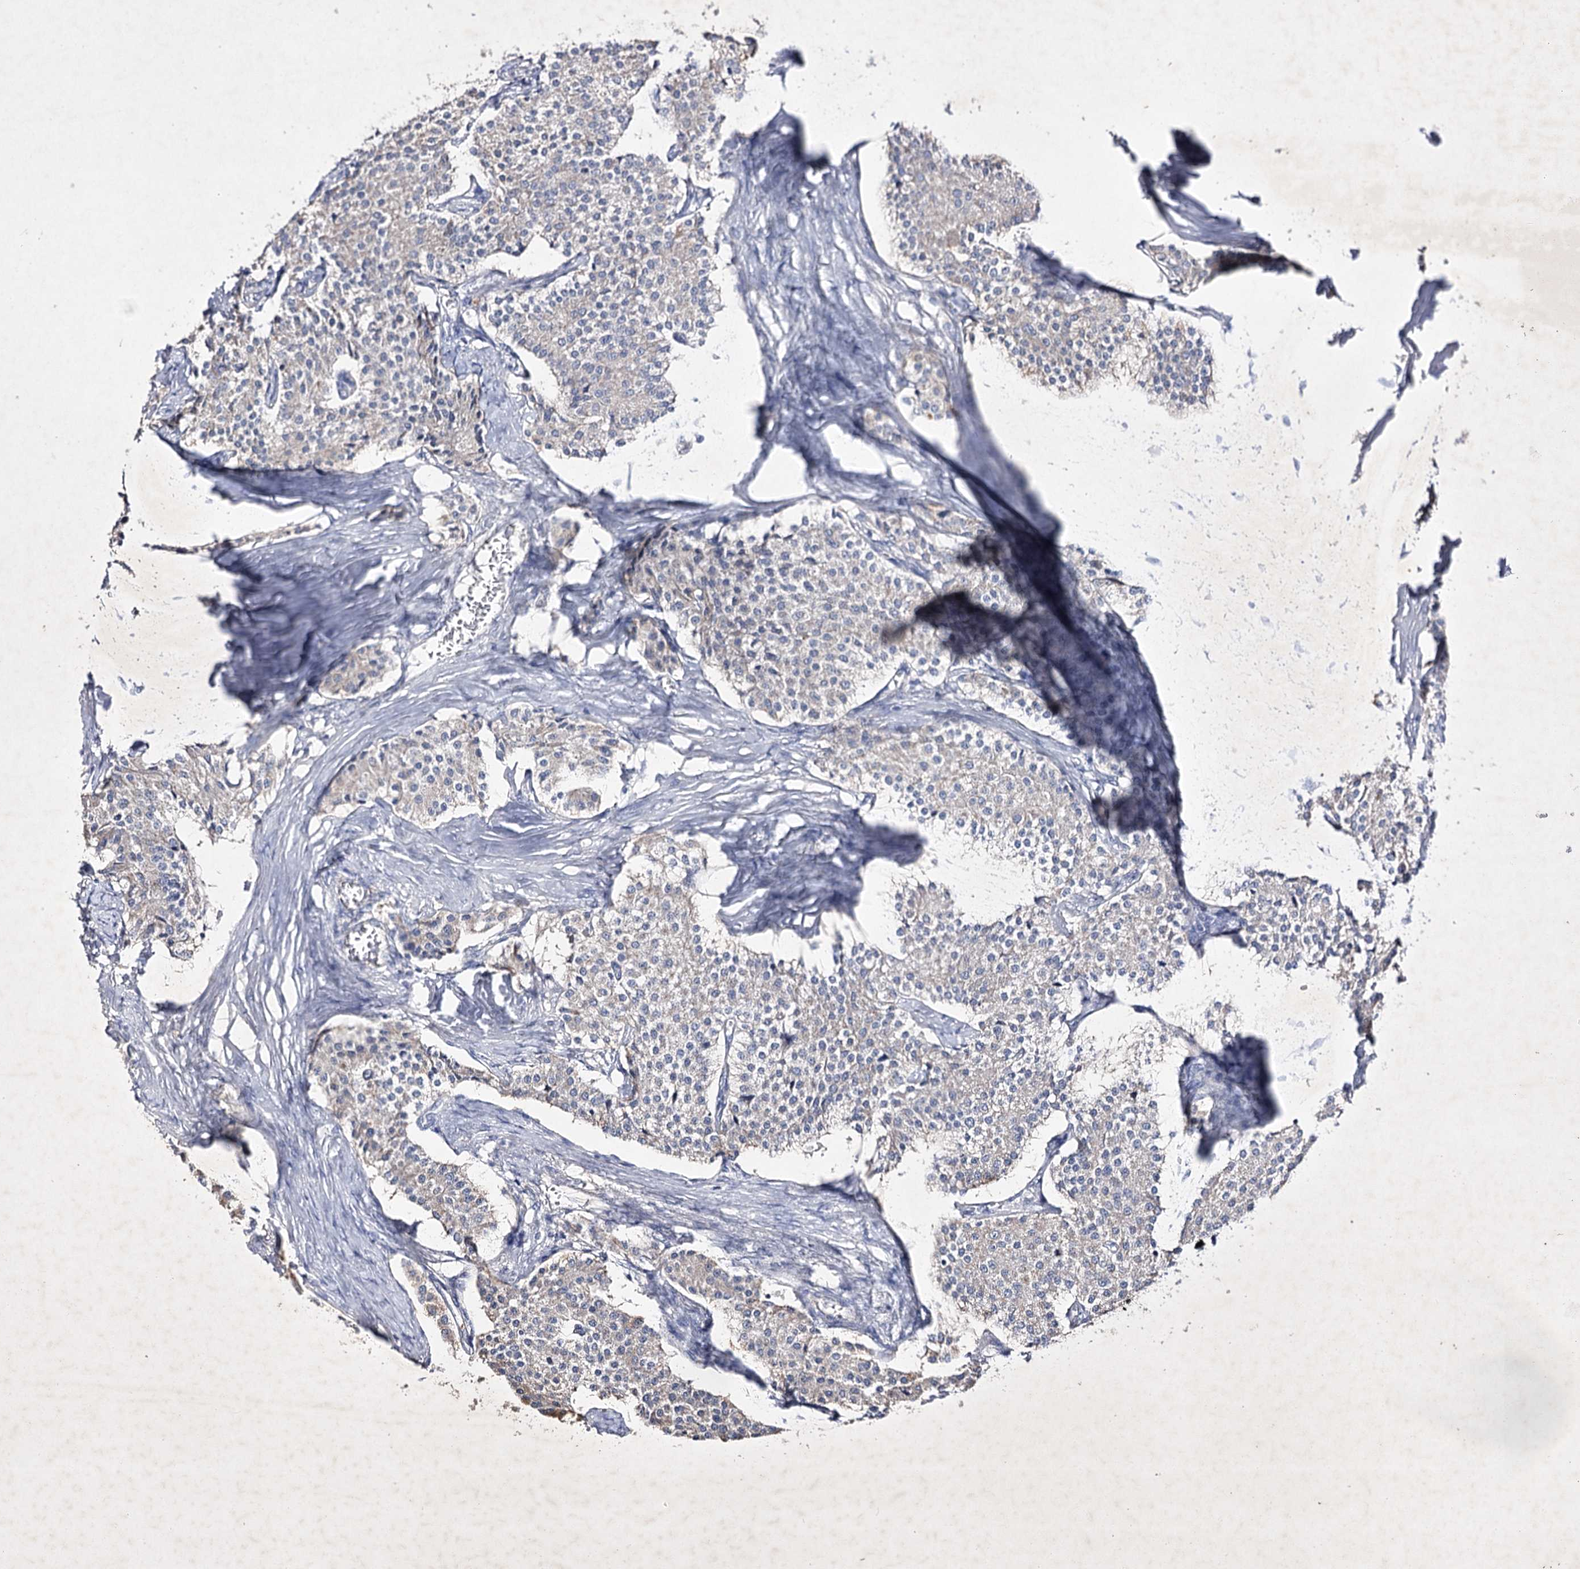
{"staining": {"intensity": "negative", "quantity": "none", "location": "none"}, "tissue": "carcinoid", "cell_type": "Tumor cells", "image_type": "cancer", "snomed": [{"axis": "morphology", "description": "Carcinoid, malignant, NOS"}, {"axis": "topography", "description": "Colon"}], "caption": "Tumor cells are negative for protein expression in human carcinoid (malignant).", "gene": "COX15", "patient": {"sex": "female", "age": 52}}